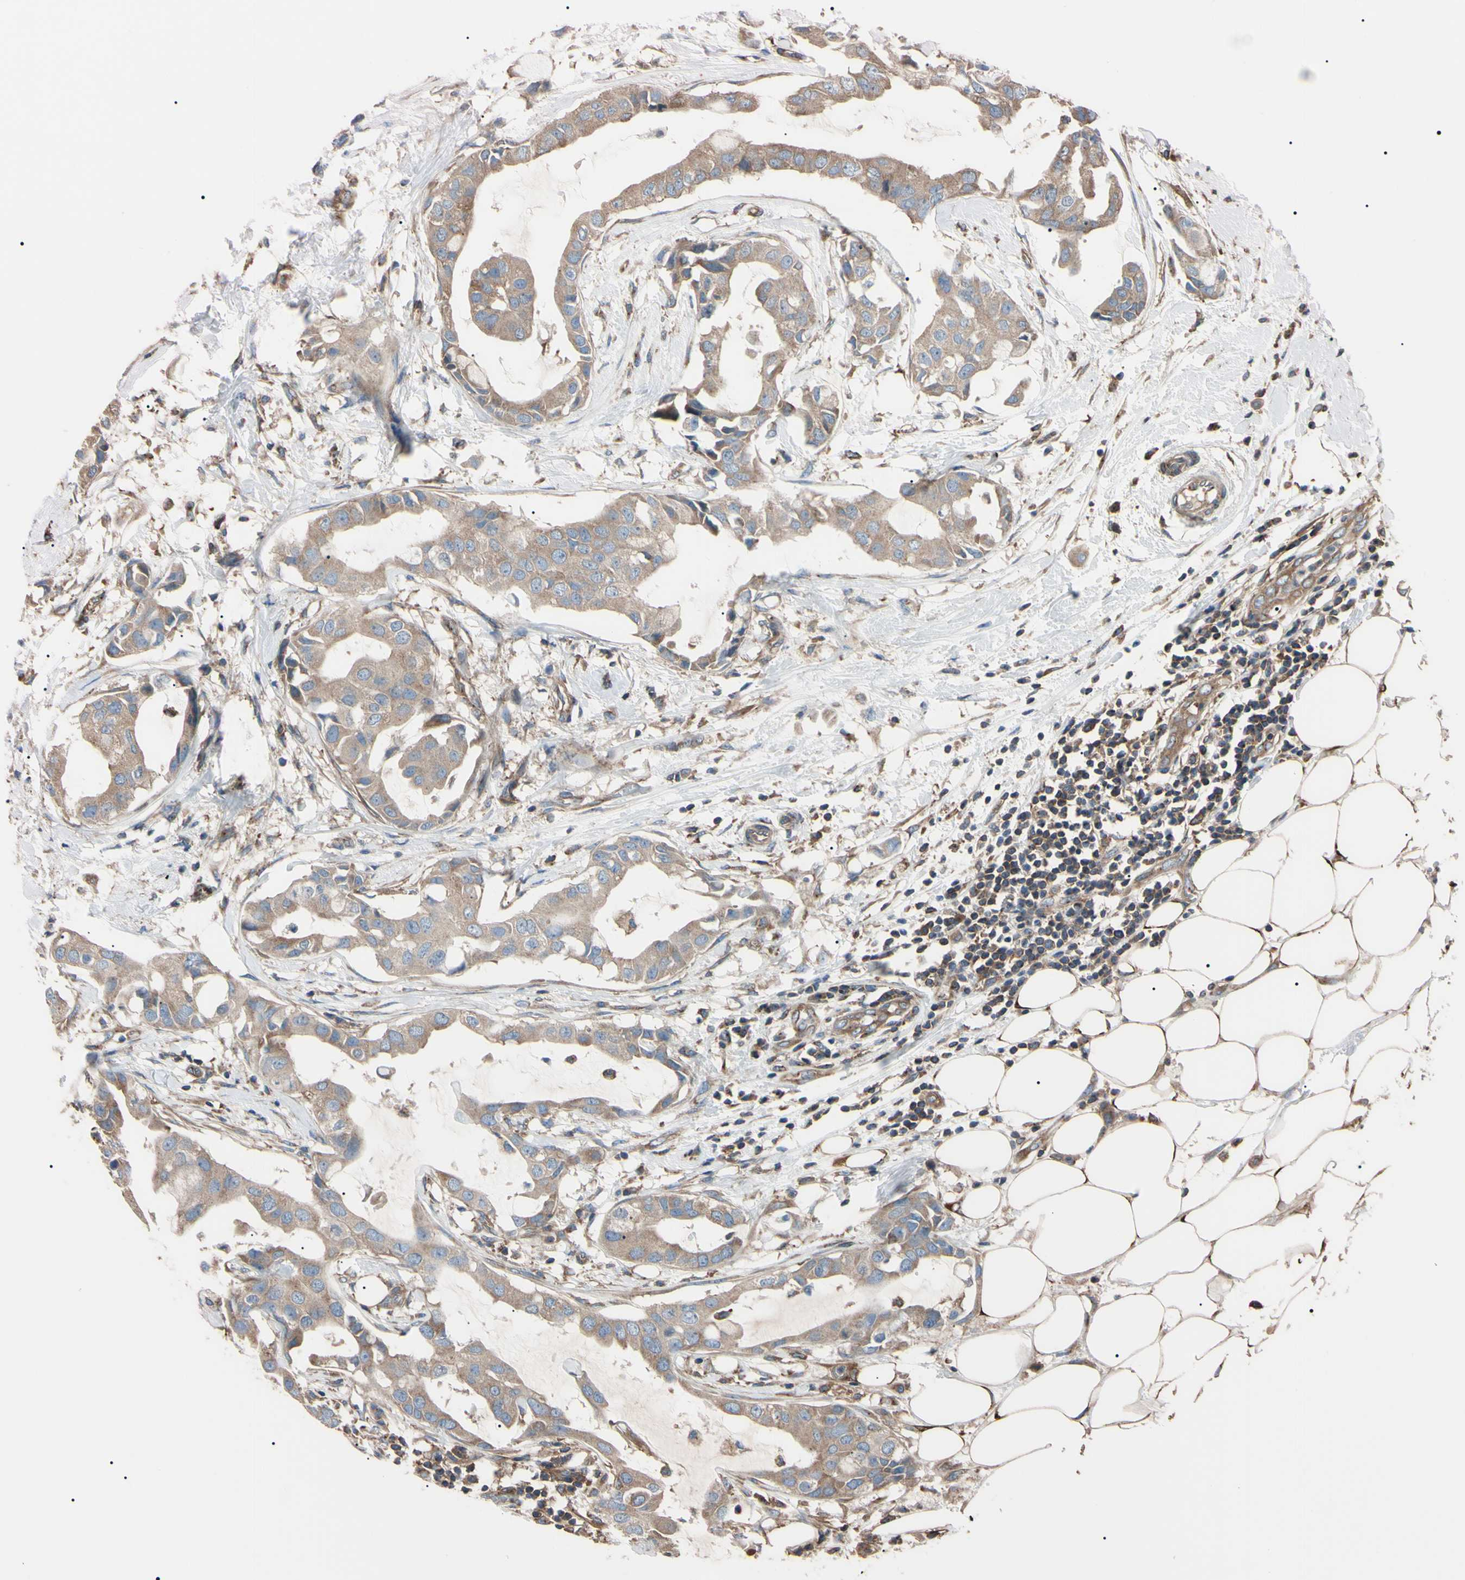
{"staining": {"intensity": "moderate", "quantity": ">75%", "location": "cytoplasmic/membranous"}, "tissue": "breast cancer", "cell_type": "Tumor cells", "image_type": "cancer", "snomed": [{"axis": "morphology", "description": "Duct carcinoma"}, {"axis": "topography", "description": "Breast"}], "caption": "Immunohistochemical staining of breast cancer (intraductal carcinoma) demonstrates medium levels of moderate cytoplasmic/membranous protein expression in approximately >75% of tumor cells.", "gene": "PRKACA", "patient": {"sex": "female", "age": 40}}